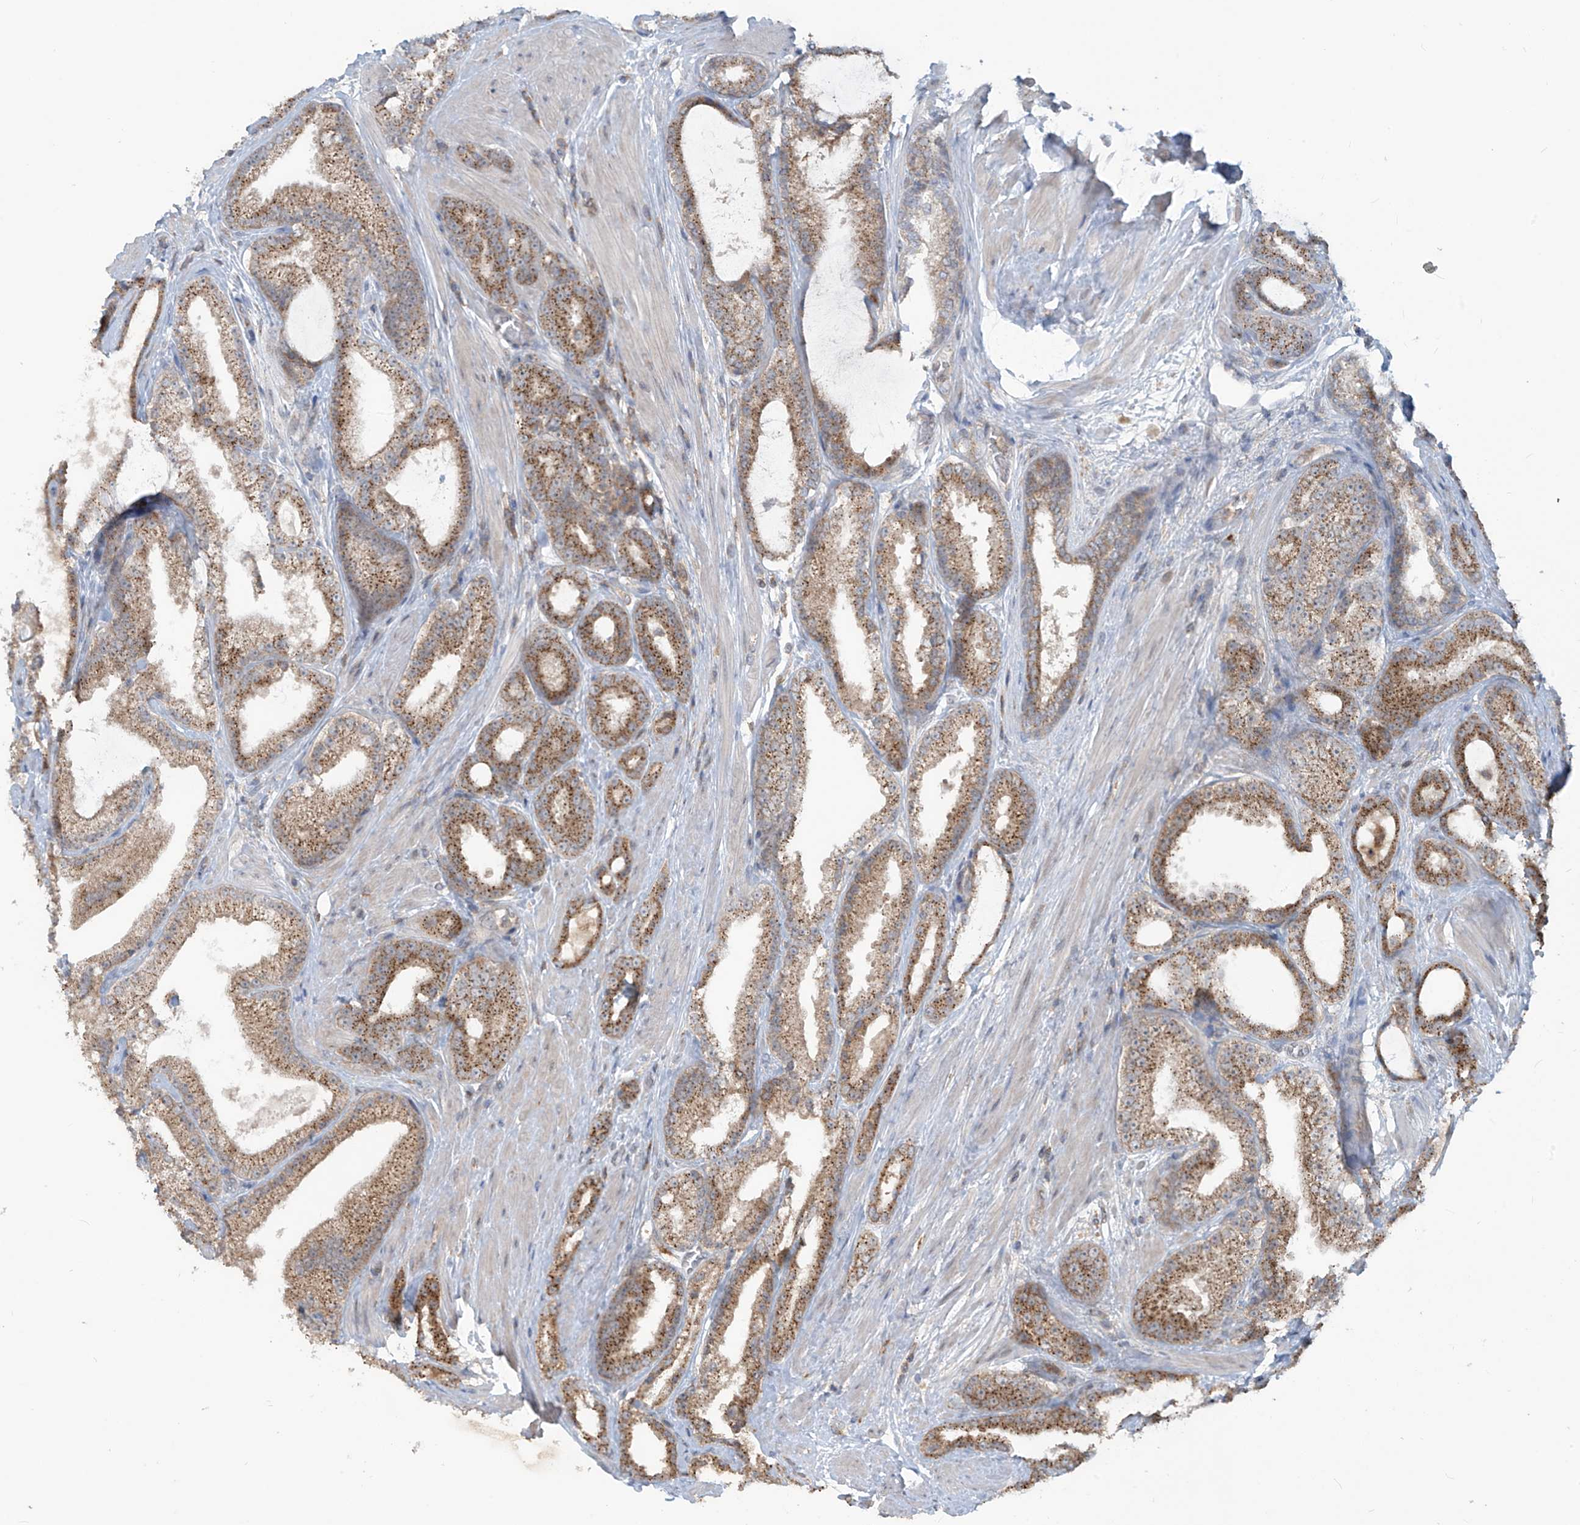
{"staining": {"intensity": "moderate", "quantity": ">75%", "location": "cytoplasmic/membranous"}, "tissue": "prostate cancer", "cell_type": "Tumor cells", "image_type": "cancer", "snomed": [{"axis": "morphology", "description": "Adenocarcinoma, High grade"}, {"axis": "topography", "description": "Prostate"}], "caption": "Prostate adenocarcinoma (high-grade) stained for a protein (brown) reveals moderate cytoplasmic/membranous positive positivity in approximately >75% of tumor cells.", "gene": "PARVG", "patient": {"sex": "male", "age": 60}}